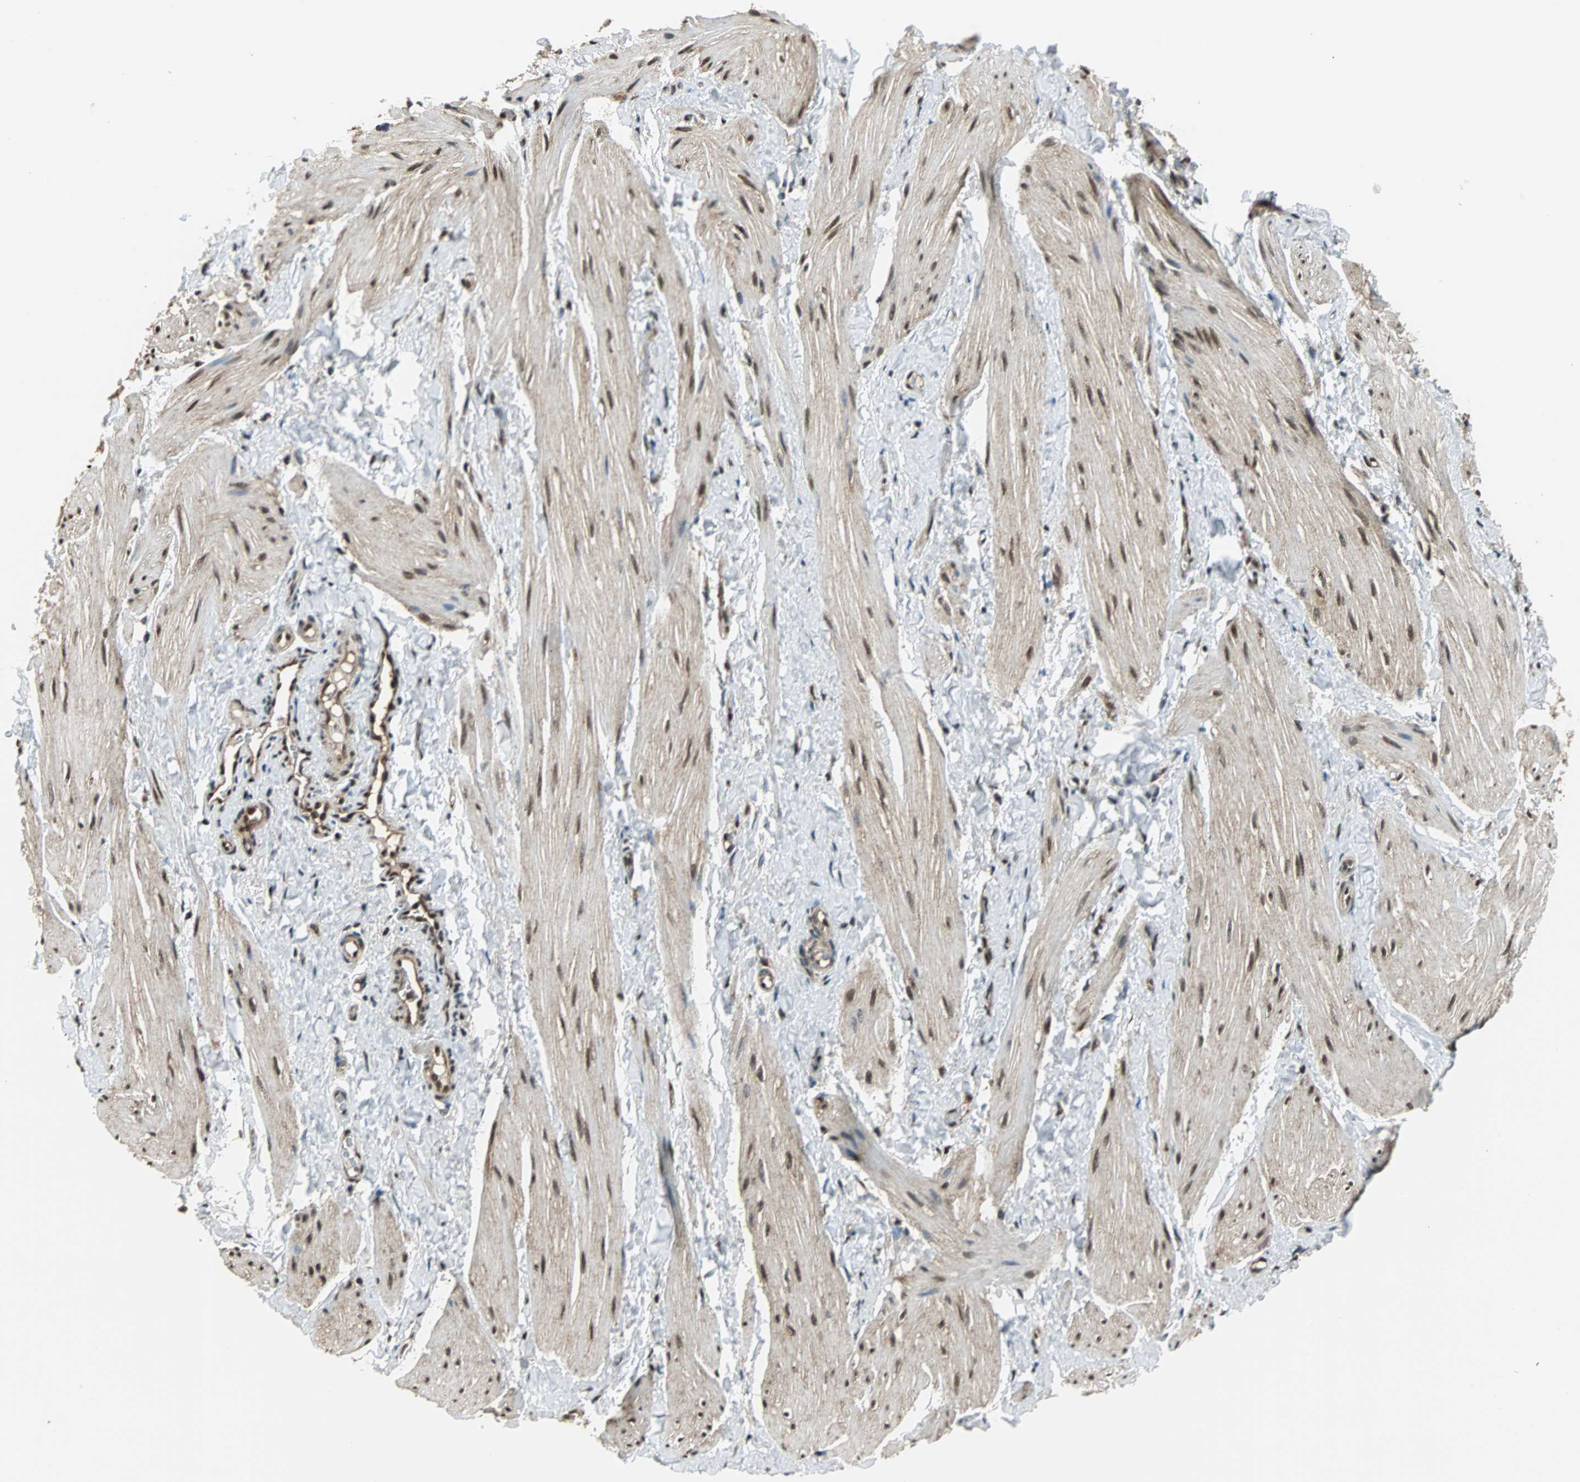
{"staining": {"intensity": "moderate", "quantity": ">75%", "location": "nuclear"}, "tissue": "smooth muscle", "cell_type": "Smooth muscle cells", "image_type": "normal", "snomed": [{"axis": "morphology", "description": "Normal tissue, NOS"}, {"axis": "topography", "description": "Smooth muscle"}], "caption": "Protein expression analysis of normal human smooth muscle reveals moderate nuclear positivity in about >75% of smooth muscle cells.", "gene": "VCP", "patient": {"sex": "male", "age": 16}}